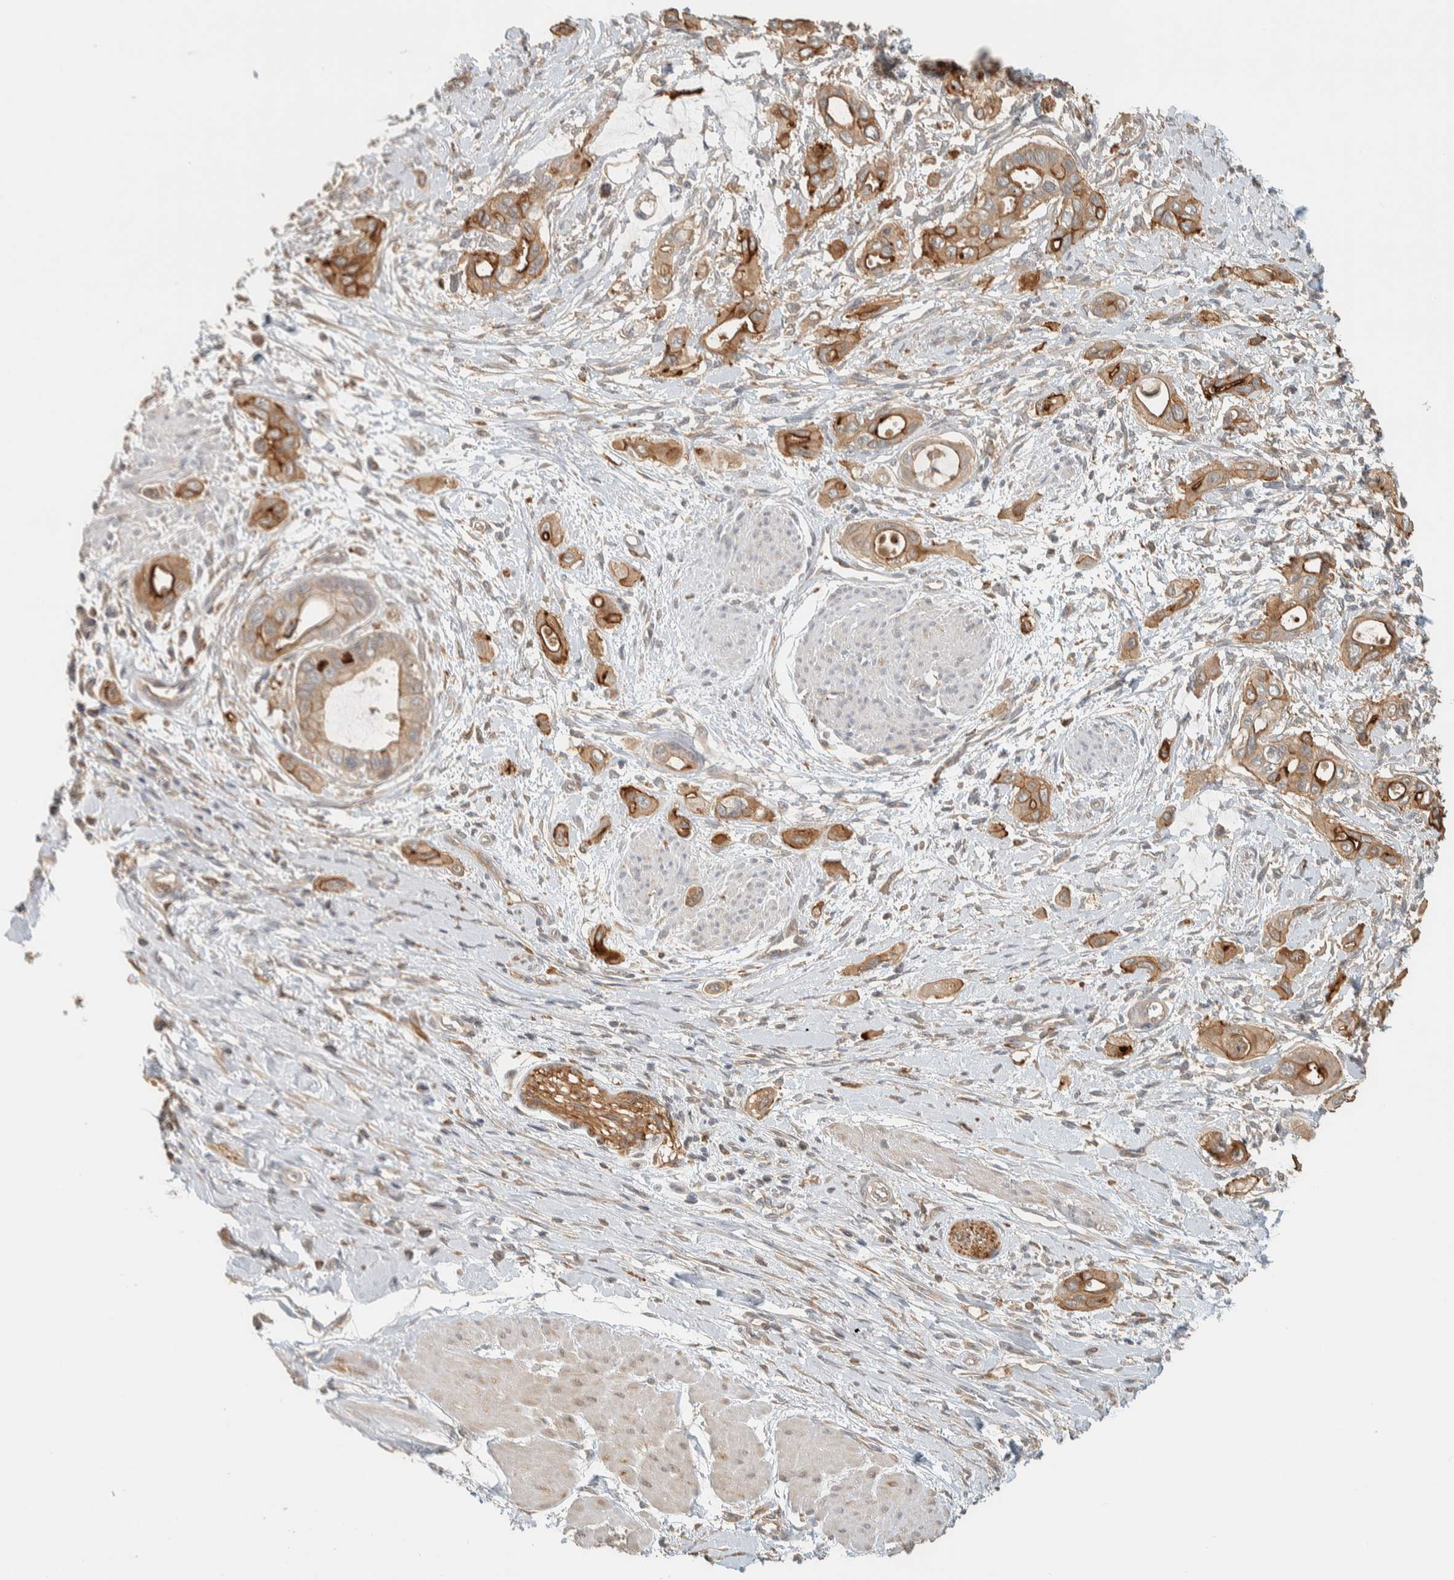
{"staining": {"intensity": "moderate", "quantity": ">75%", "location": "cytoplasmic/membranous"}, "tissue": "pancreatic cancer", "cell_type": "Tumor cells", "image_type": "cancer", "snomed": [{"axis": "morphology", "description": "Adenocarcinoma, NOS"}, {"axis": "topography", "description": "Pancreas"}], "caption": "Immunohistochemistry (IHC) (DAB (3,3'-diaminobenzidine)) staining of pancreatic cancer shows moderate cytoplasmic/membranous protein staining in approximately >75% of tumor cells. (DAB (3,3'-diaminobenzidine) IHC with brightfield microscopy, high magnification).", "gene": "RAB11FIP1", "patient": {"sex": "male", "age": 59}}